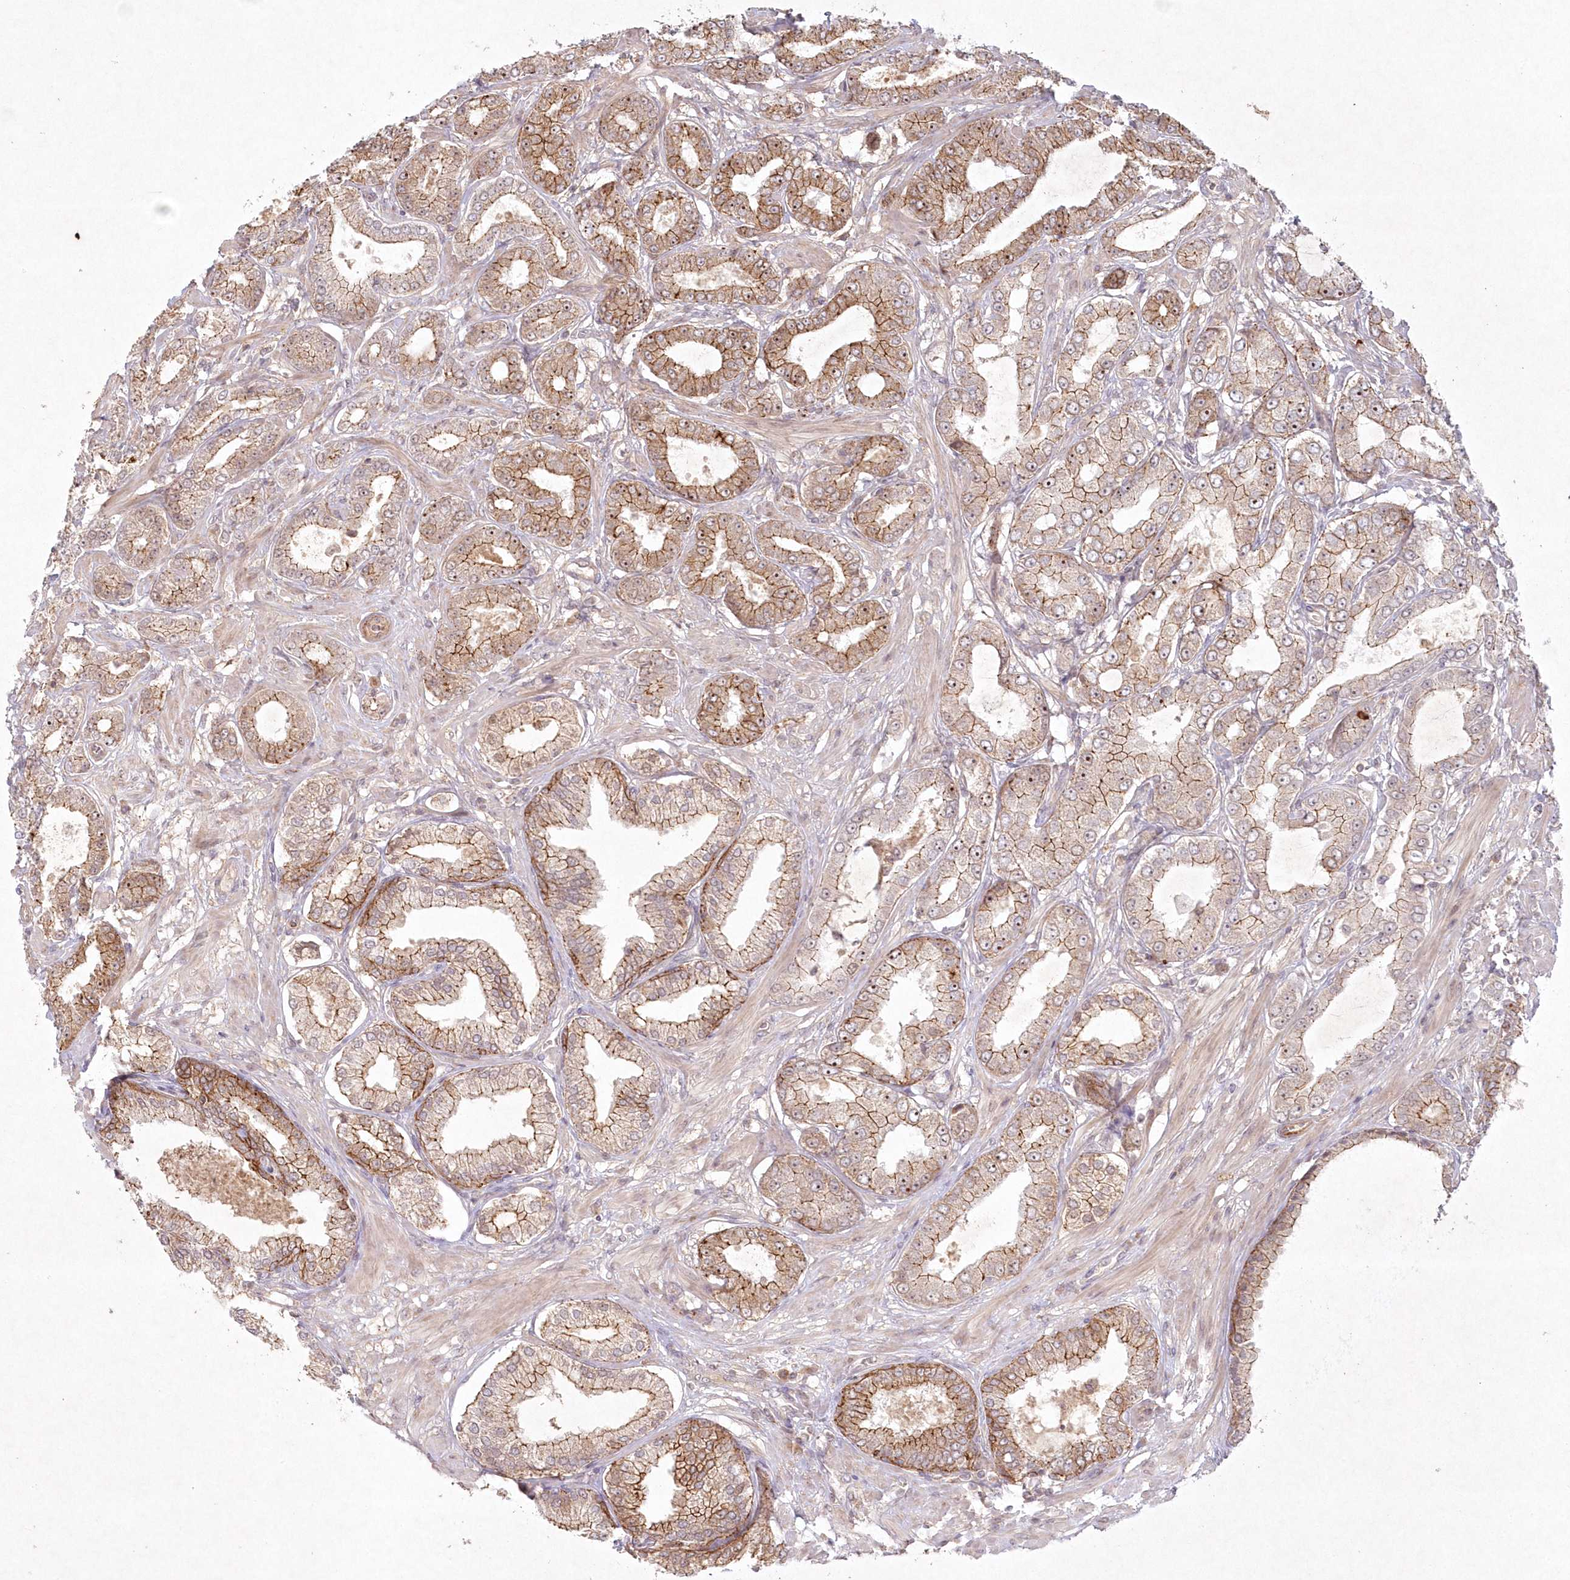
{"staining": {"intensity": "moderate", "quantity": ">75%", "location": "cytoplasmic/membranous,nuclear"}, "tissue": "prostate cancer", "cell_type": "Tumor cells", "image_type": "cancer", "snomed": [{"axis": "morphology", "description": "Adenocarcinoma, Low grade"}, {"axis": "topography", "description": "Prostate"}], "caption": "Protein expression analysis of prostate cancer (adenocarcinoma (low-grade)) demonstrates moderate cytoplasmic/membranous and nuclear staining in approximately >75% of tumor cells.", "gene": "TOGARAM2", "patient": {"sex": "male", "age": 63}}